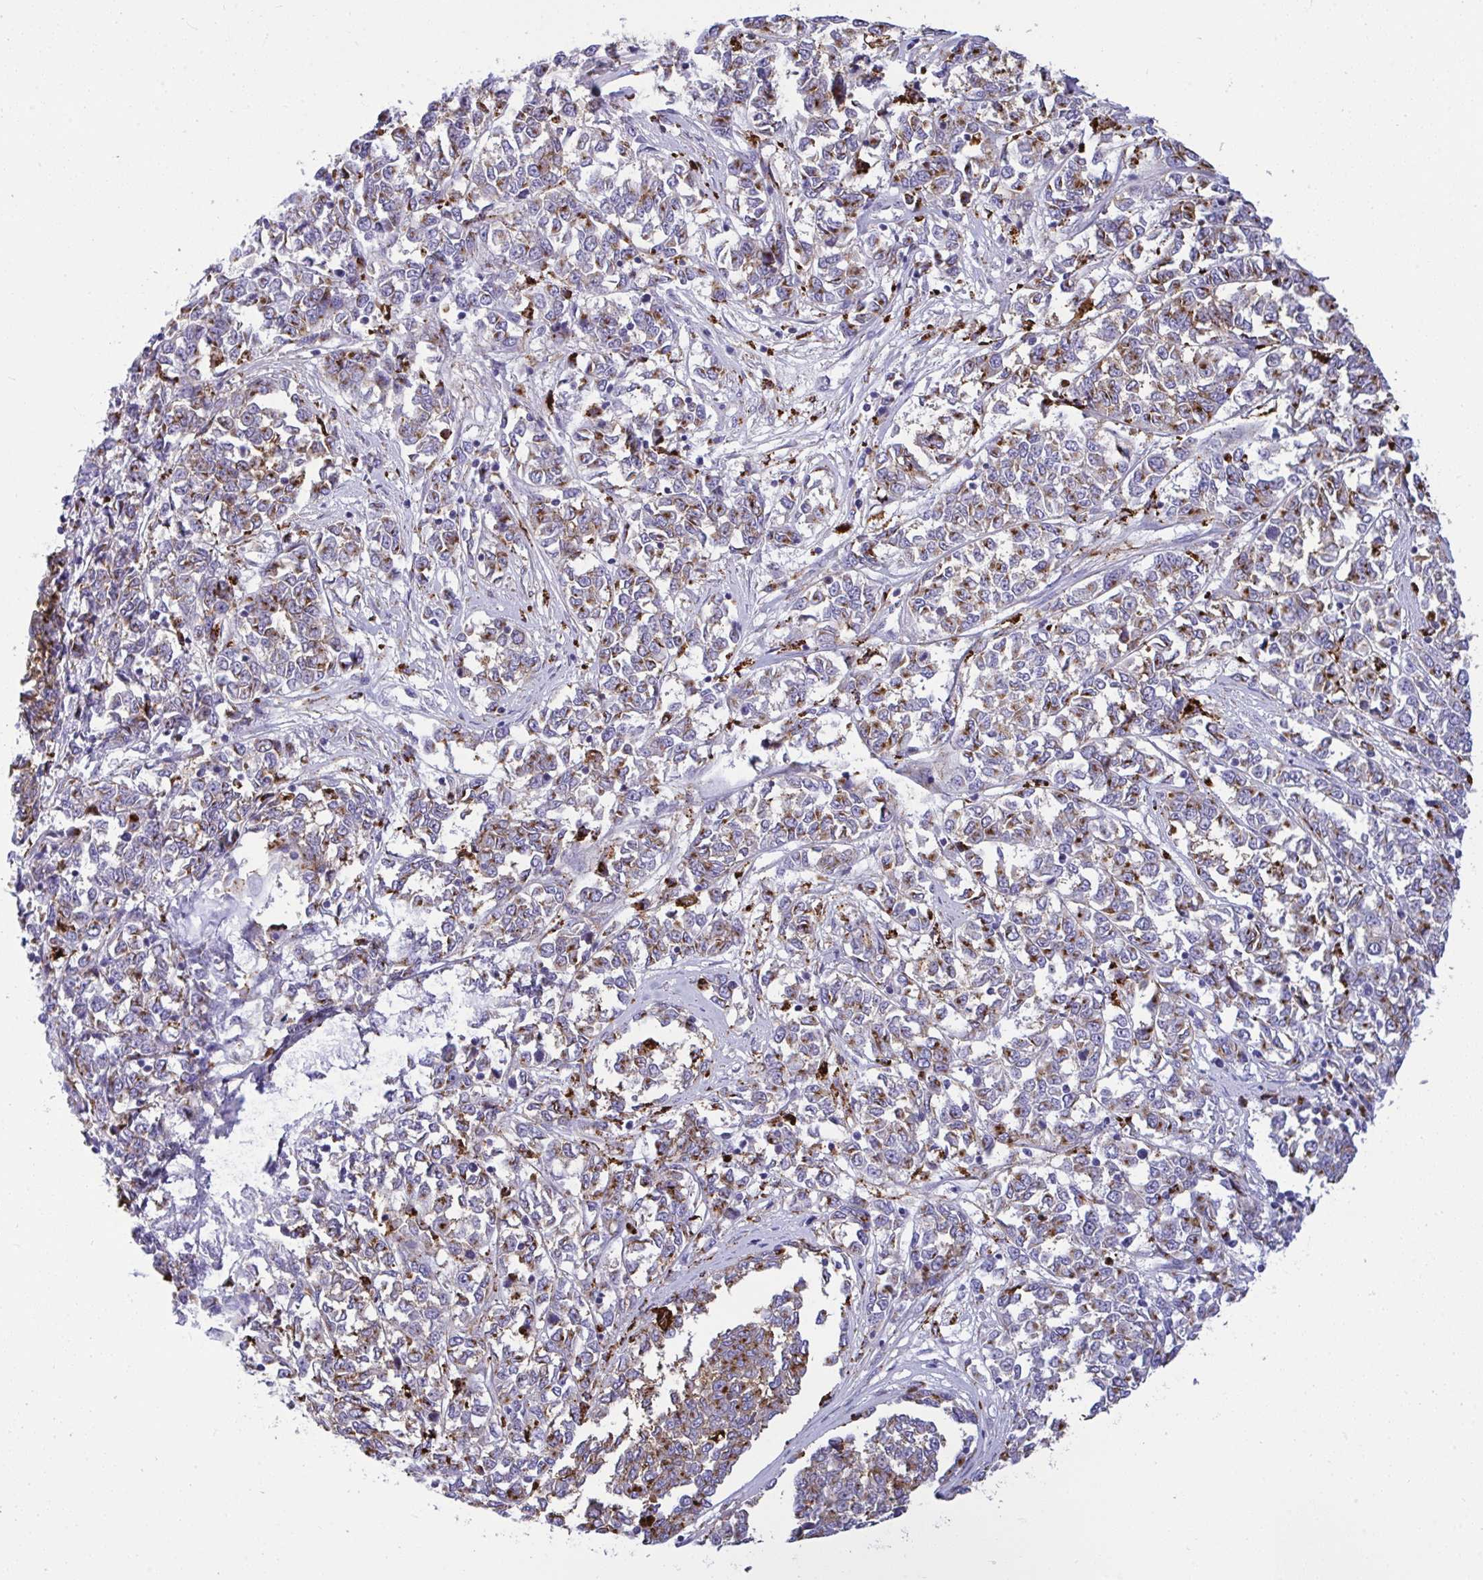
{"staining": {"intensity": "weak", "quantity": "<25%", "location": "cytoplasmic/membranous"}, "tissue": "melanoma", "cell_type": "Tumor cells", "image_type": "cancer", "snomed": [{"axis": "morphology", "description": "Malignant melanoma, NOS"}, {"axis": "topography", "description": "Skin"}], "caption": "Histopathology image shows no significant protein staining in tumor cells of melanoma.", "gene": "CPVL", "patient": {"sex": "female", "age": 72}}